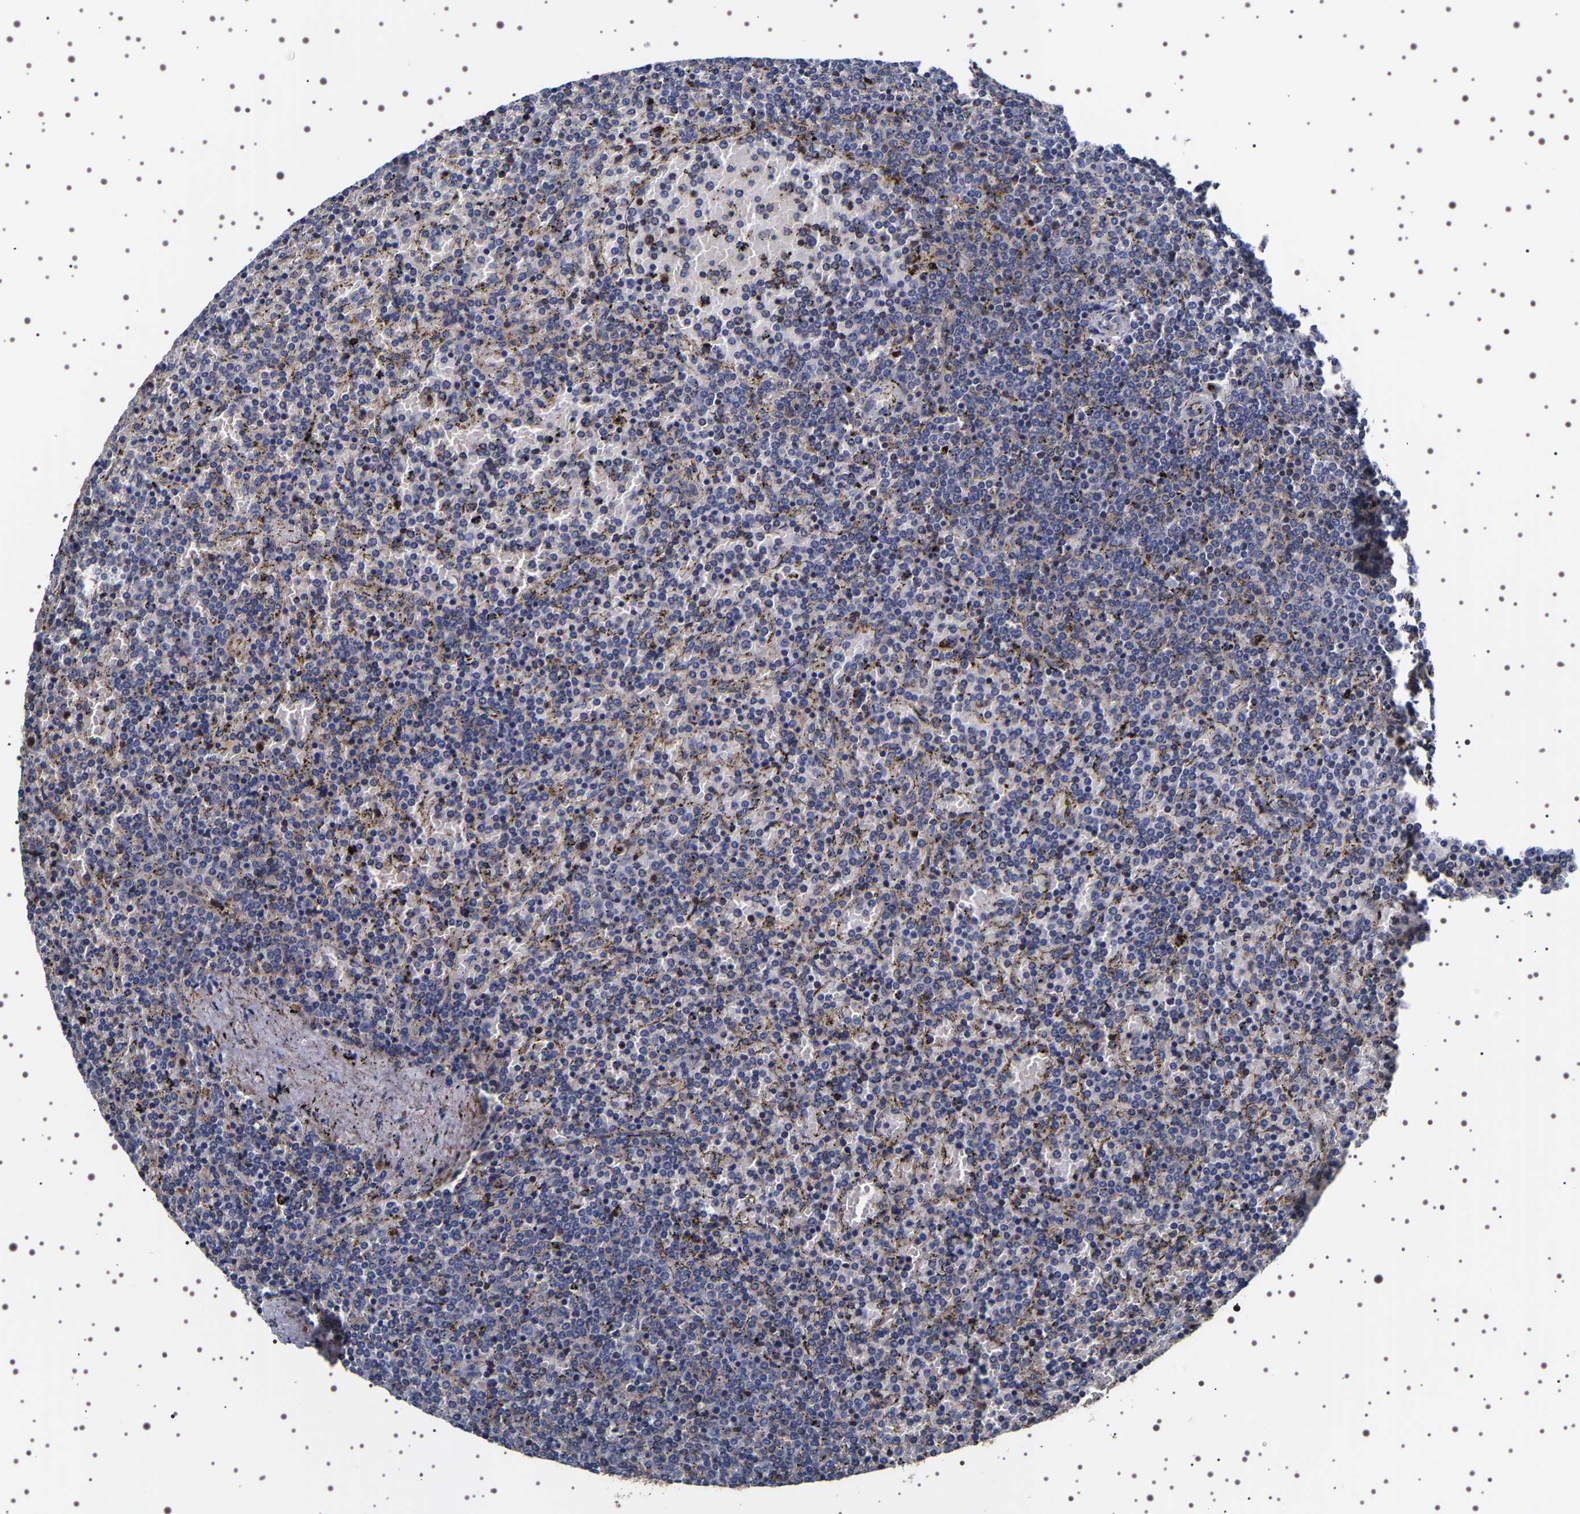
{"staining": {"intensity": "negative", "quantity": "none", "location": "none"}, "tissue": "lymphoma", "cell_type": "Tumor cells", "image_type": "cancer", "snomed": [{"axis": "morphology", "description": "Malignant lymphoma, non-Hodgkin's type, Low grade"}, {"axis": "topography", "description": "Spleen"}], "caption": "Immunohistochemistry photomicrograph of neoplastic tissue: human lymphoma stained with DAB (3,3'-diaminobenzidine) shows no significant protein expression in tumor cells.", "gene": "WDR1", "patient": {"sex": "female", "age": 77}}